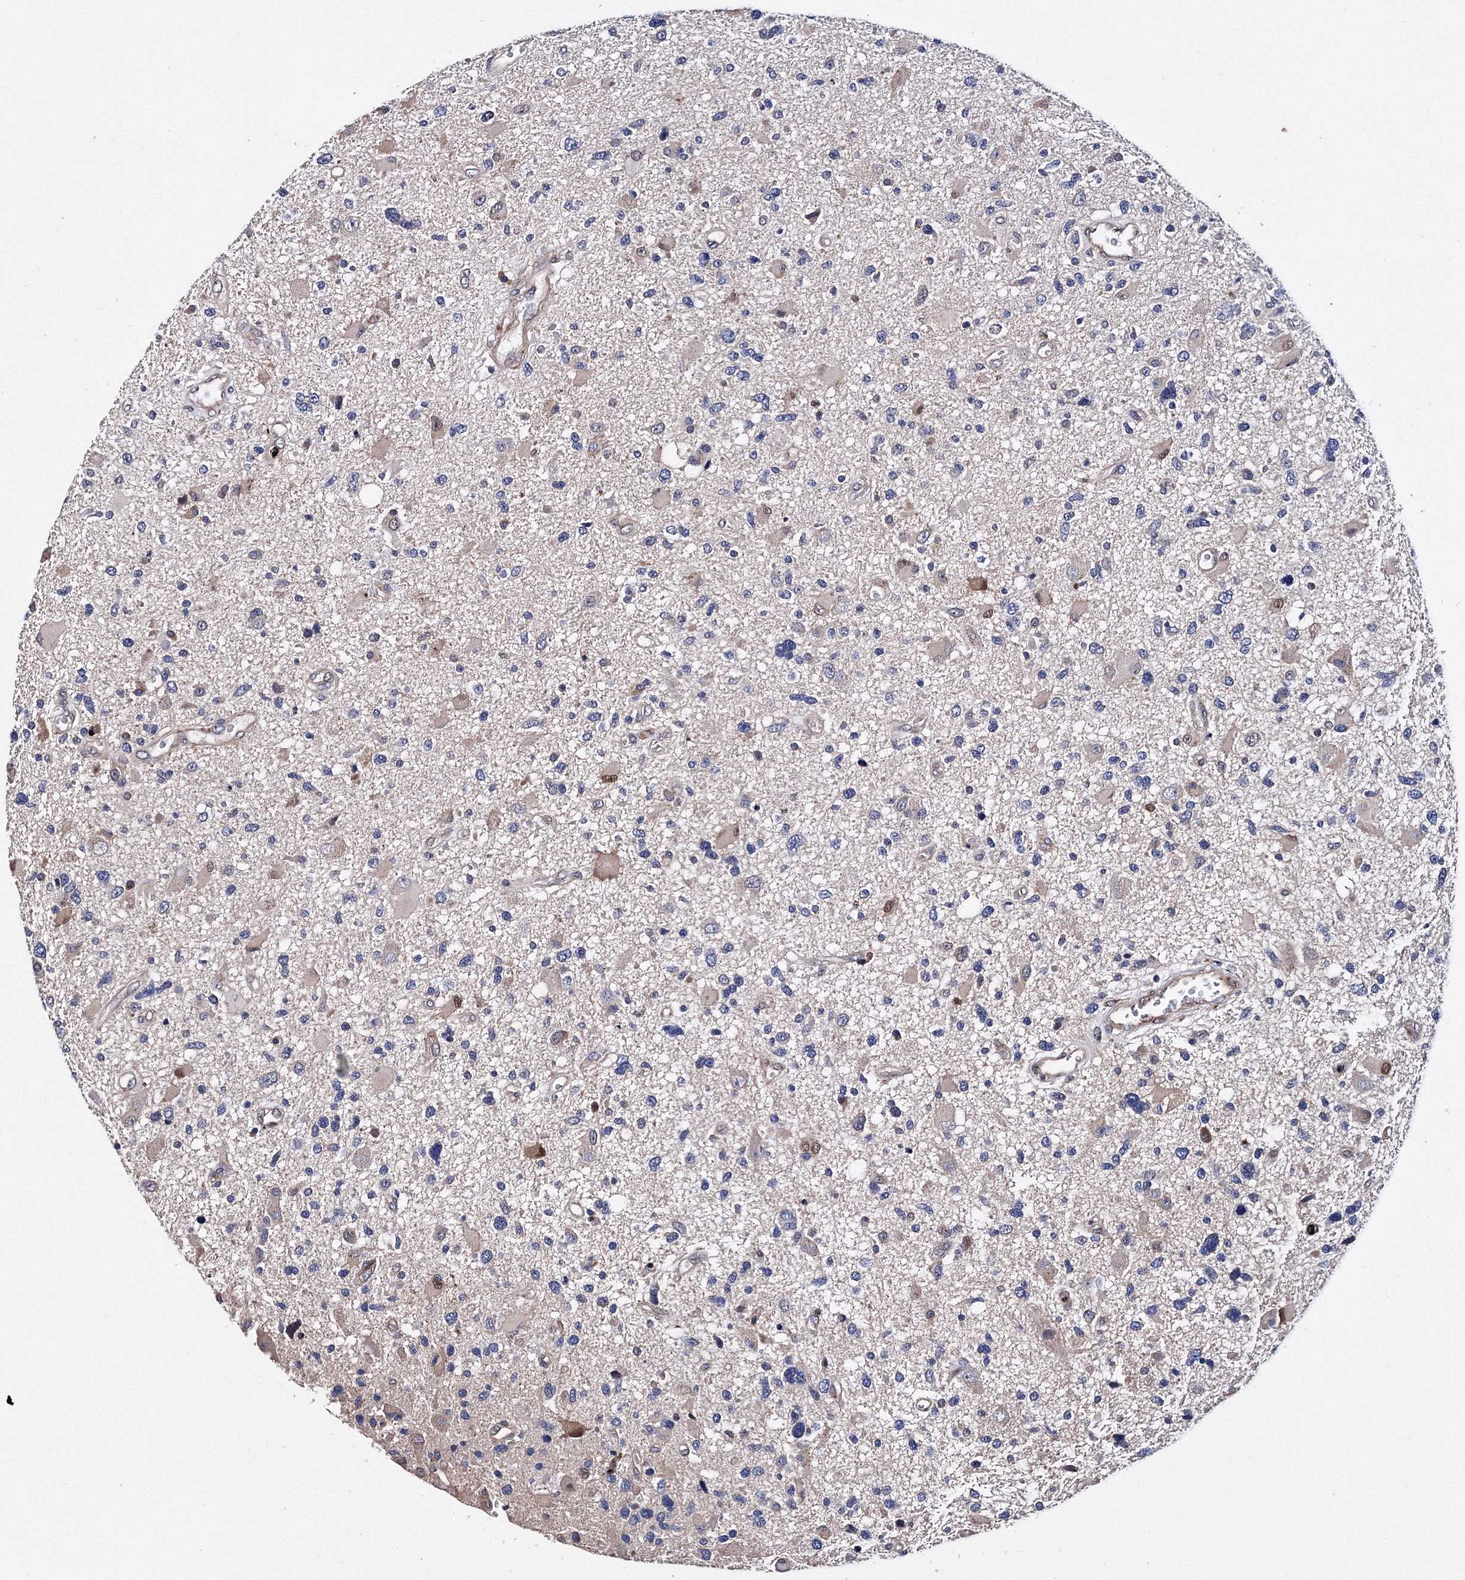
{"staining": {"intensity": "negative", "quantity": "none", "location": "none"}, "tissue": "glioma", "cell_type": "Tumor cells", "image_type": "cancer", "snomed": [{"axis": "morphology", "description": "Glioma, malignant, High grade"}, {"axis": "topography", "description": "Brain"}], "caption": "The immunohistochemistry histopathology image has no significant staining in tumor cells of glioma tissue. (DAB immunohistochemistry with hematoxylin counter stain).", "gene": "PHYKPL", "patient": {"sex": "male", "age": 33}}